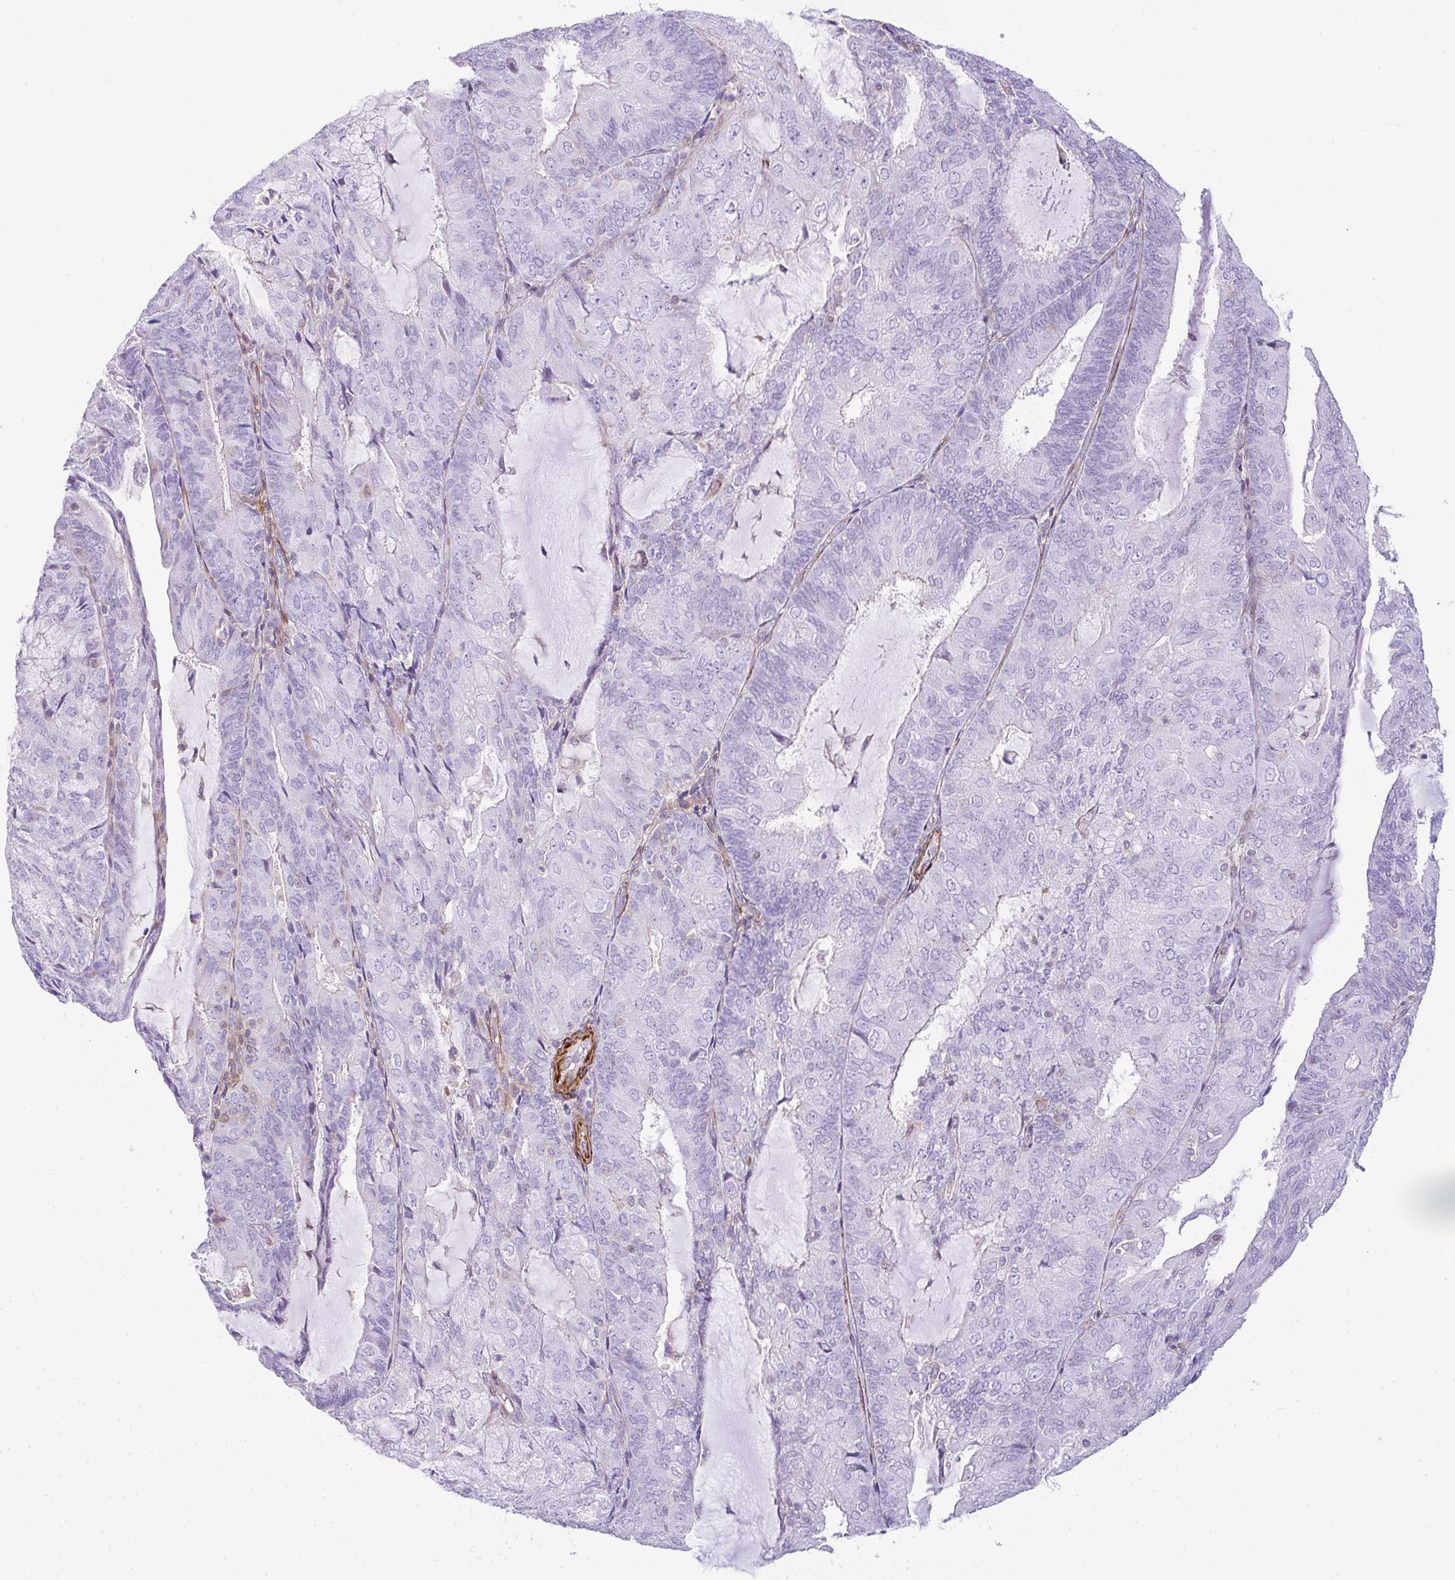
{"staining": {"intensity": "negative", "quantity": "none", "location": "none"}, "tissue": "endometrial cancer", "cell_type": "Tumor cells", "image_type": "cancer", "snomed": [{"axis": "morphology", "description": "Adenocarcinoma, NOS"}, {"axis": "topography", "description": "Endometrium"}], "caption": "This is a histopathology image of immunohistochemistry staining of endometrial adenocarcinoma, which shows no expression in tumor cells.", "gene": "CDRT15", "patient": {"sex": "female", "age": 81}}